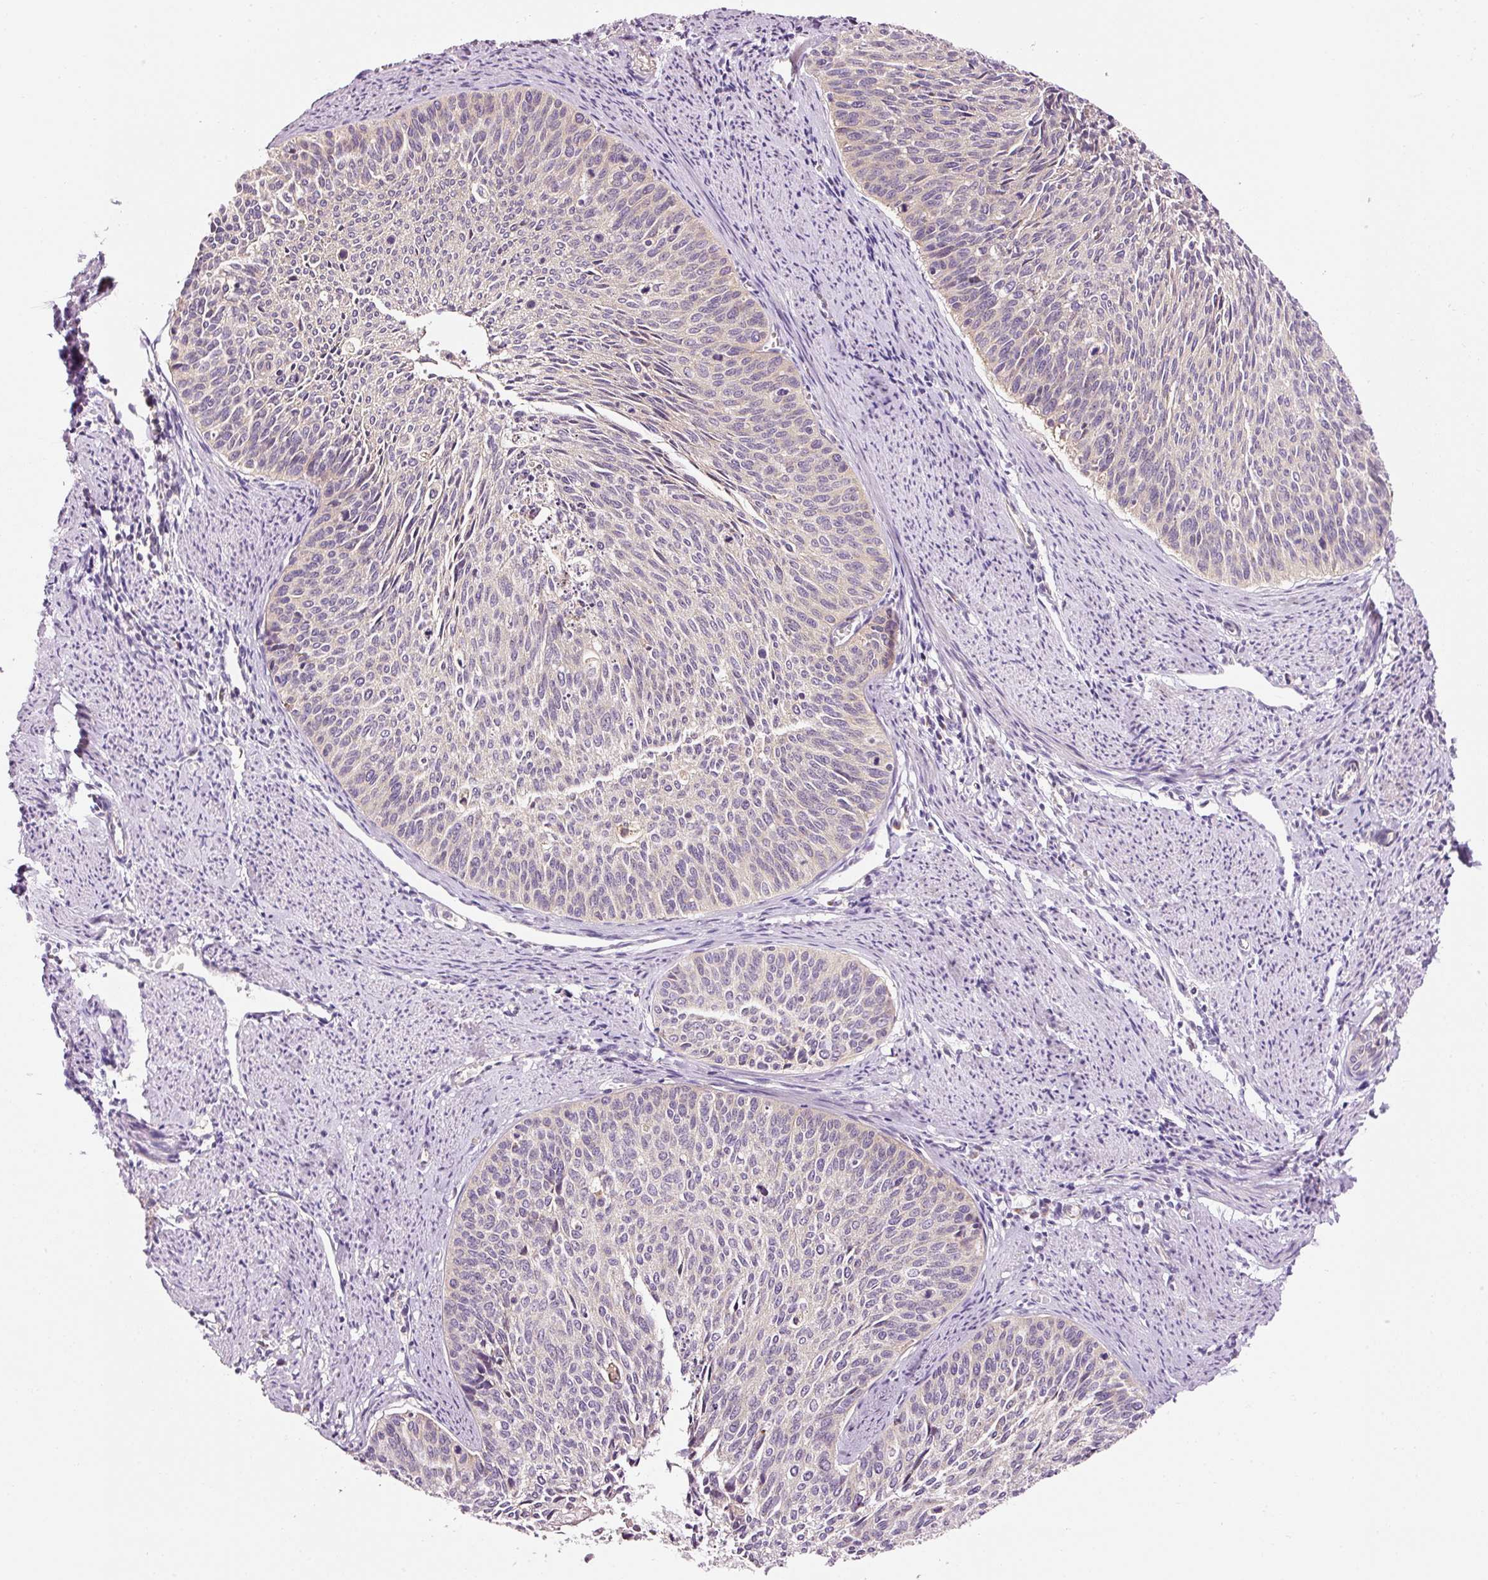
{"staining": {"intensity": "negative", "quantity": "none", "location": "none"}, "tissue": "cervical cancer", "cell_type": "Tumor cells", "image_type": "cancer", "snomed": [{"axis": "morphology", "description": "Squamous cell carcinoma, NOS"}, {"axis": "topography", "description": "Cervix"}], "caption": "Immunohistochemistry of squamous cell carcinoma (cervical) shows no positivity in tumor cells.", "gene": "NAPA", "patient": {"sex": "female", "age": 55}}